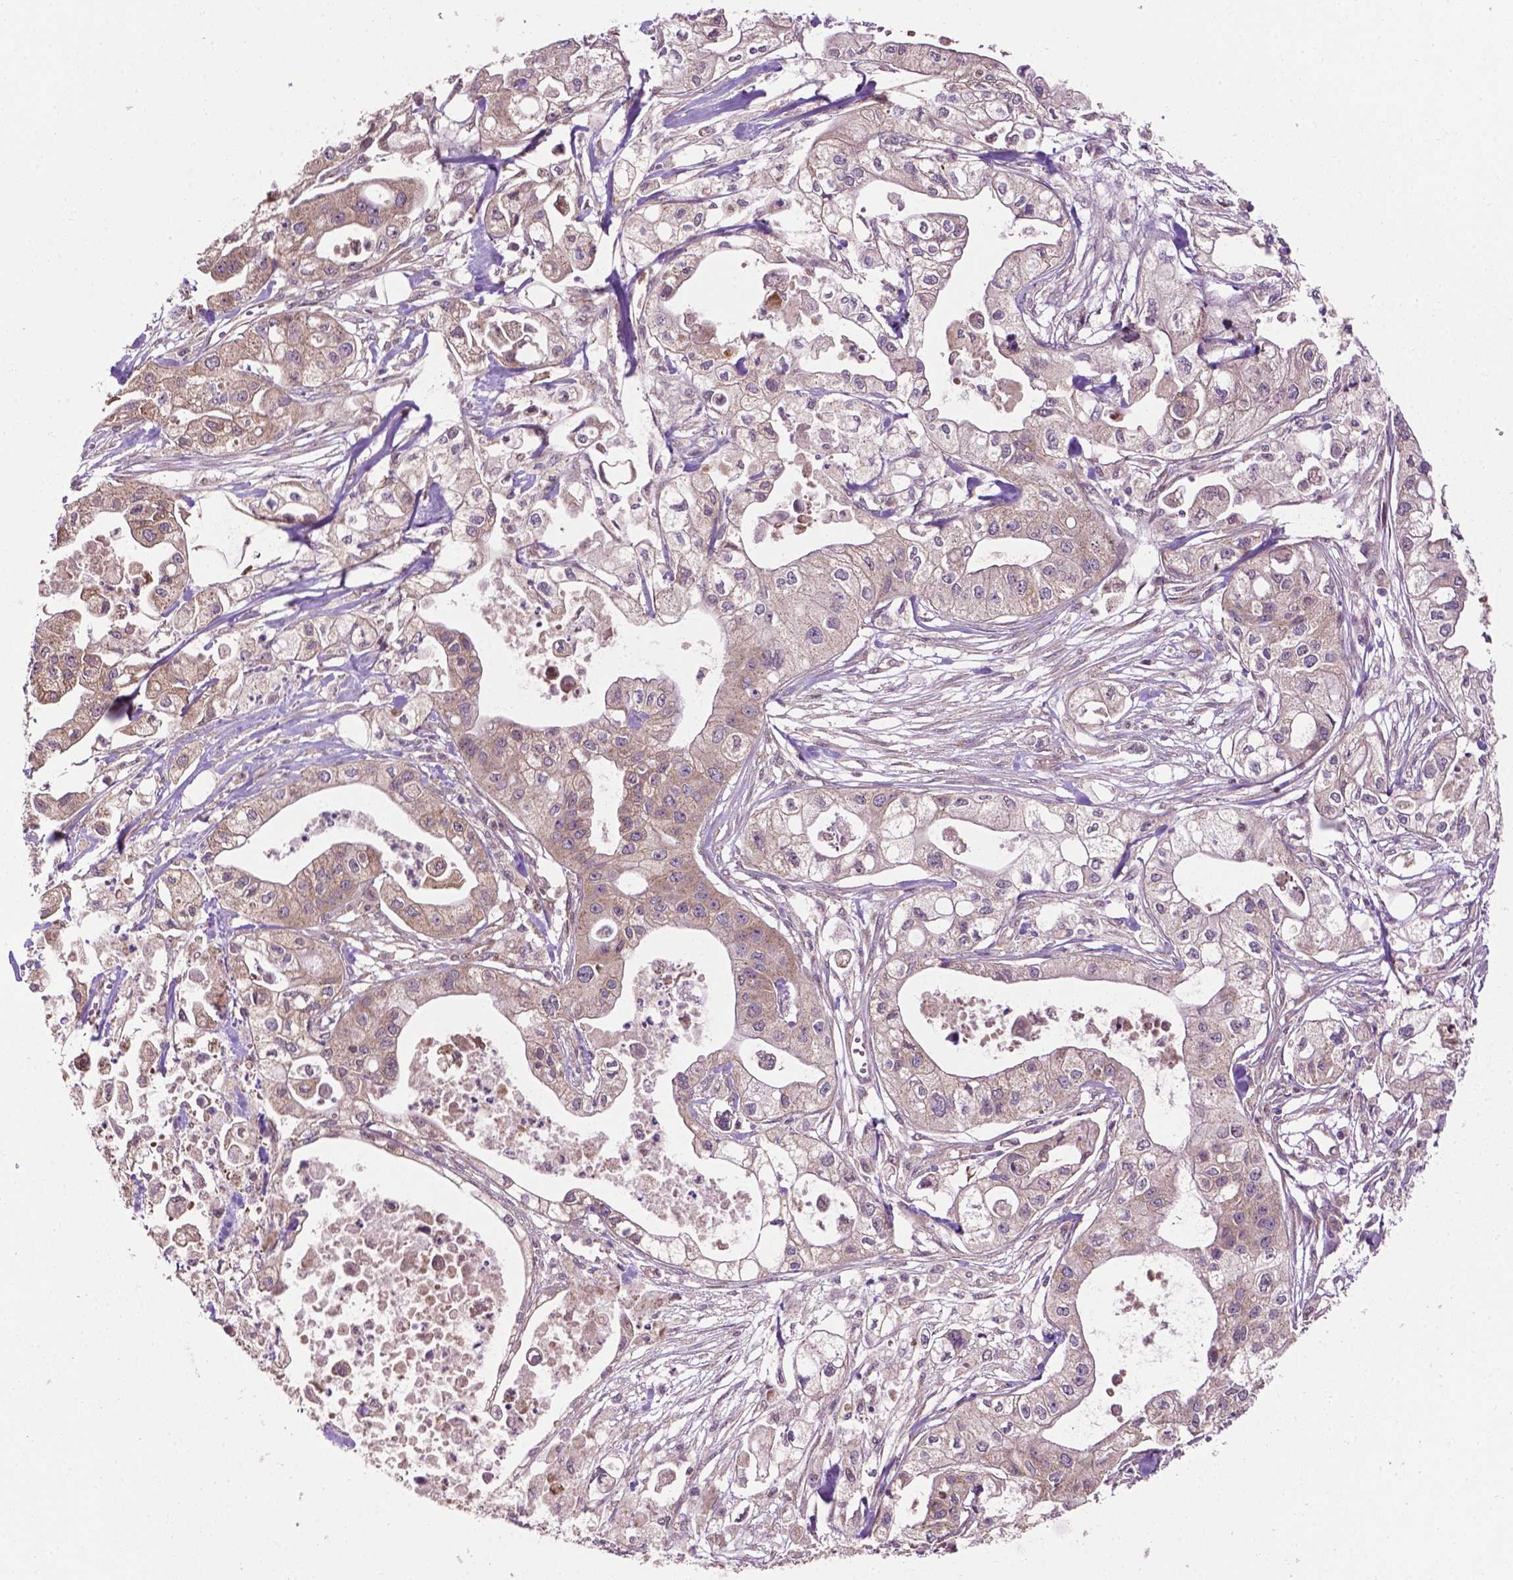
{"staining": {"intensity": "weak", "quantity": "25%-75%", "location": "cytoplasmic/membranous"}, "tissue": "pancreatic cancer", "cell_type": "Tumor cells", "image_type": "cancer", "snomed": [{"axis": "morphology", "description": "Adenocarcinoma, NOS"}, {"axis": "topography", "description": "Pancreas"}], "caption": "Human pancreatic adenocarcinoma stained with a protein marker displays weak staining in tumor cells.", "gene": "PPP1CB", "patient": {"sex": "male", "age": 70}}